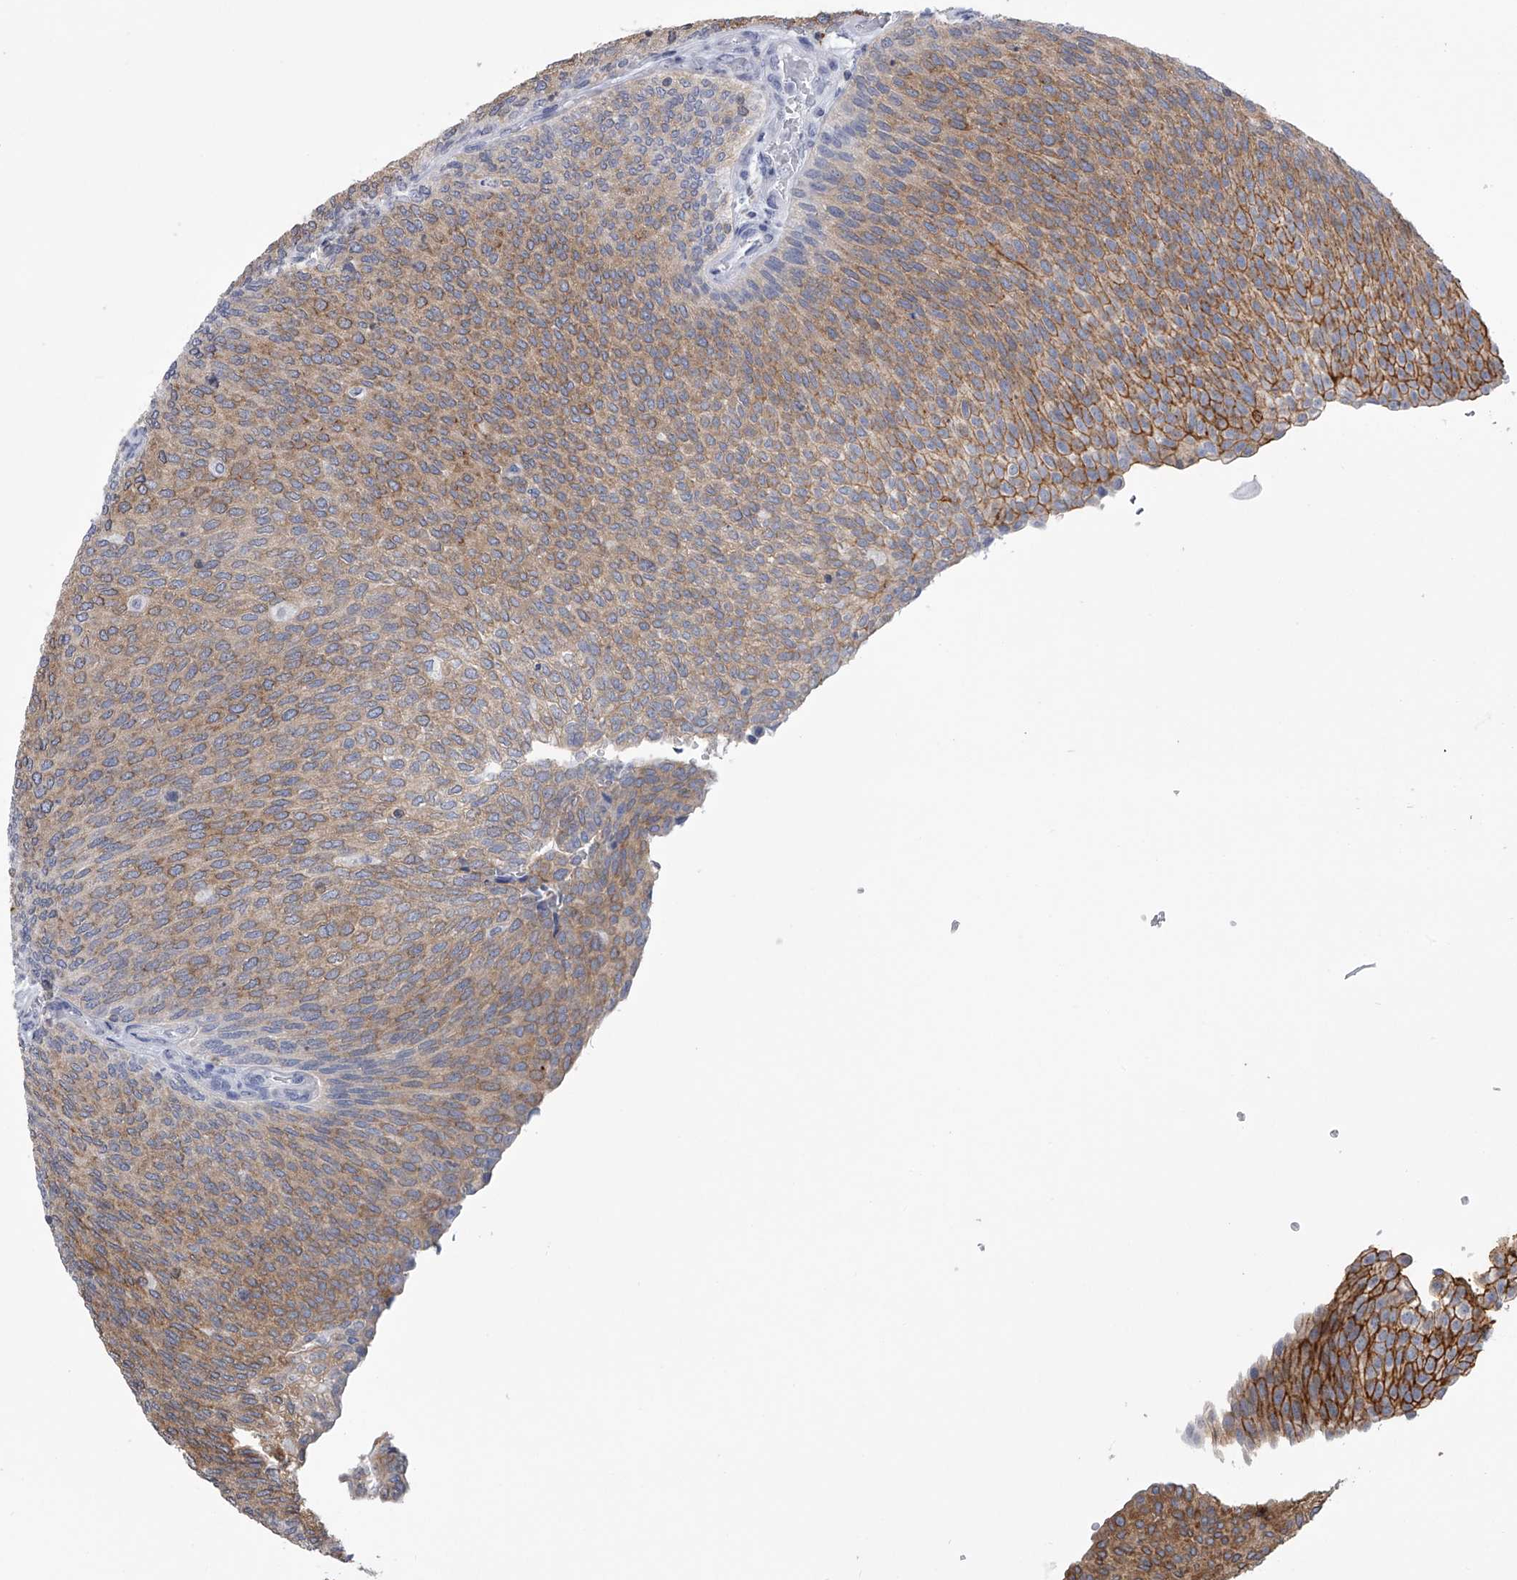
{"staining": {"intensity": "moderate", "quantity": "25%-75%", "location": "cytoplasmic/membranous"}, "tissue": "urothelial cancer", "cell_type": "Tumor cells", "image_type": "cancer", "snomed": [{"axis": "morphology", "description": "Urothelial carcinoma, Low grade"}, {"axis": "topography", "description": "Urinary bladder"}], "caption": "This is an image of IHC staining of urothelial cancer, which shows moderate expression in the cytoplasmic/membranous of tumor cells.", "gene": "TASP1", "patient": {"sex": "female", "age": 79}}